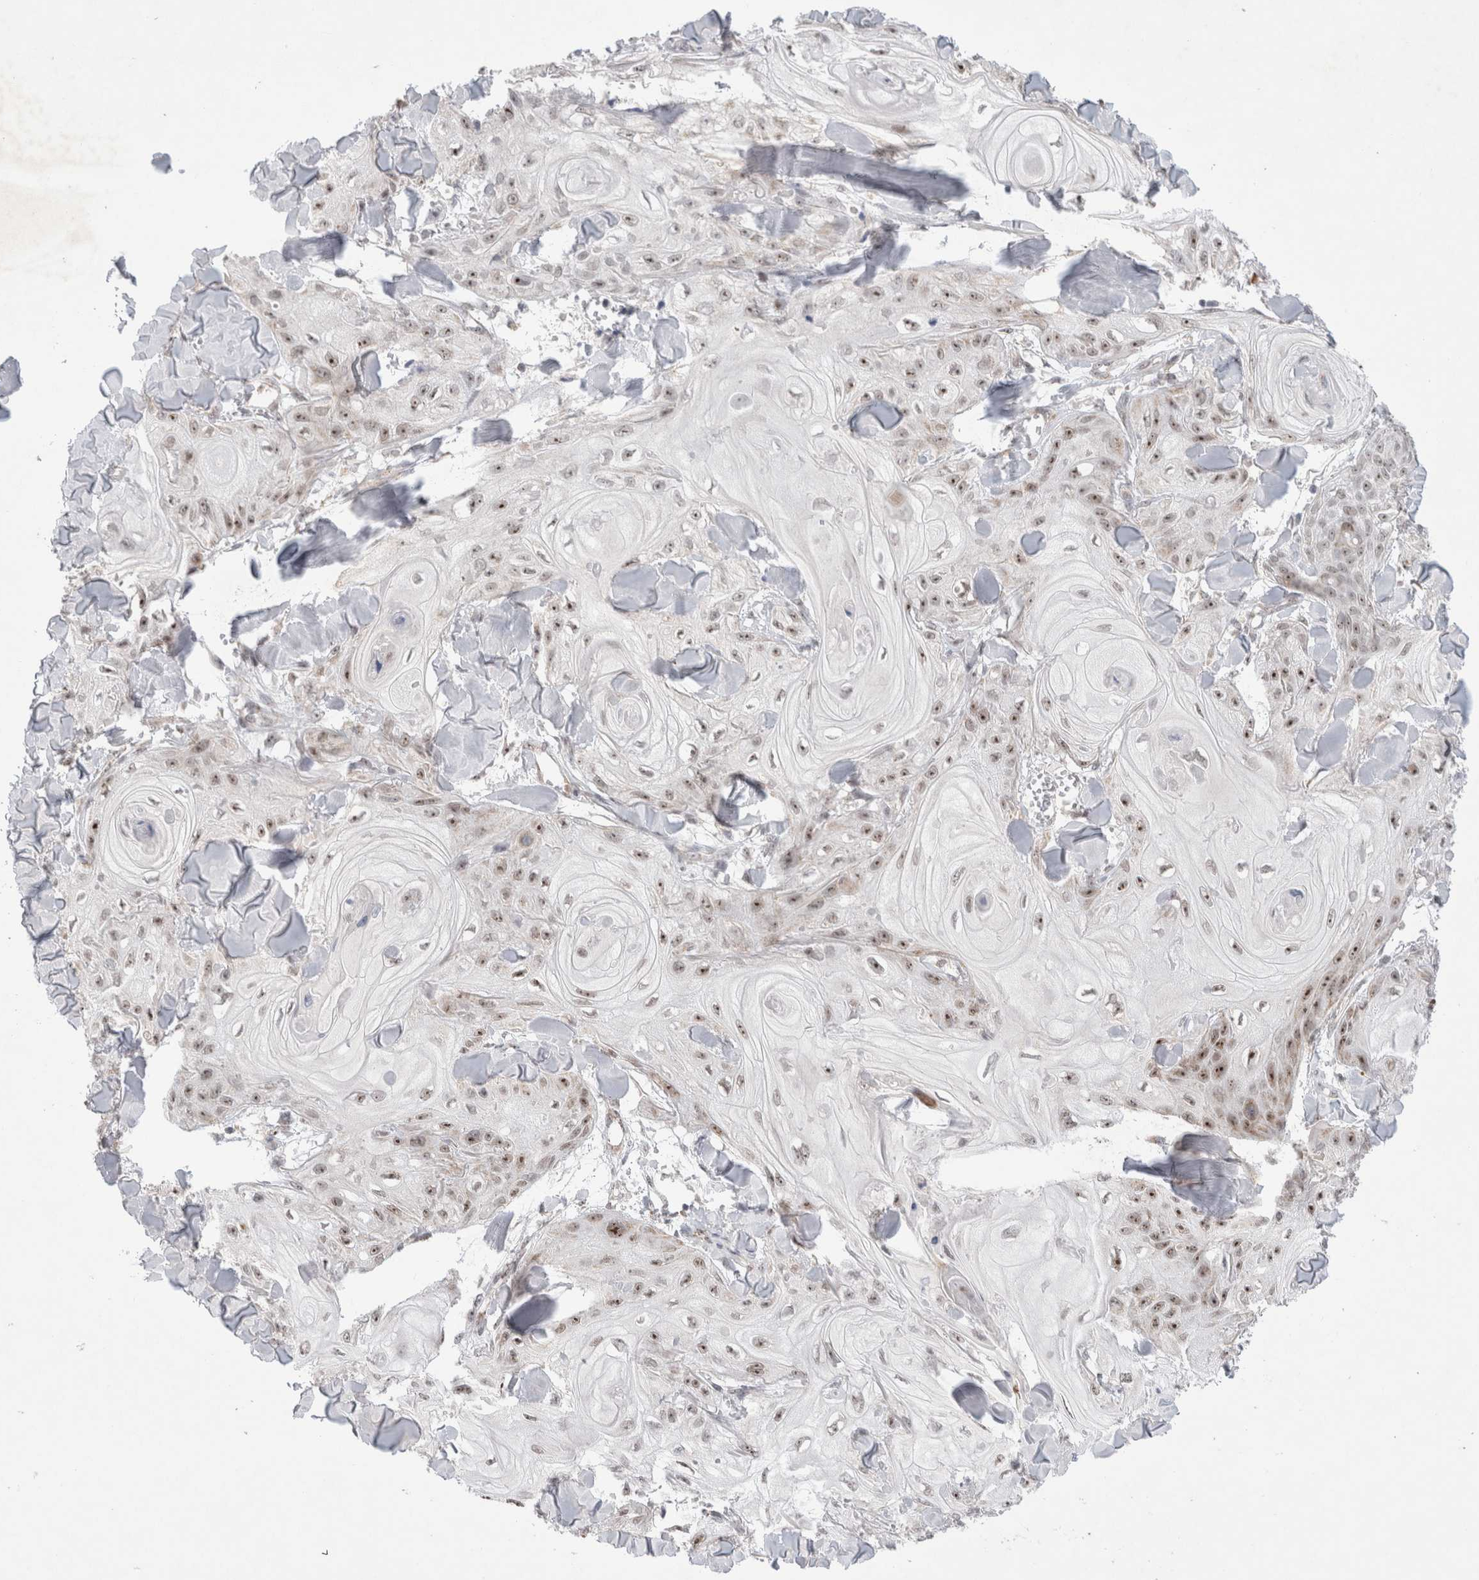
{"staining": {"intensity": "moderate", "quantity": ">75%", "location": "nuclear"}, "tissue": "skin cancer", "cell_type": "Tumor cells", "image_type": "cancer", "snomed": [{"axis": "morphology", "description": "Squamous cell carcinoma, NOS"}, {"axis": "topography", "description": "Skin"}], "caption": "Skin cancer tissue demonstrates moderate nuclear staining in about >75% of tumor cells (brown staining indicates protein expression, while blue staining denotes nuclei).", "gene": "MRPL37", "patient": {"sex": "male", "age": 74}}